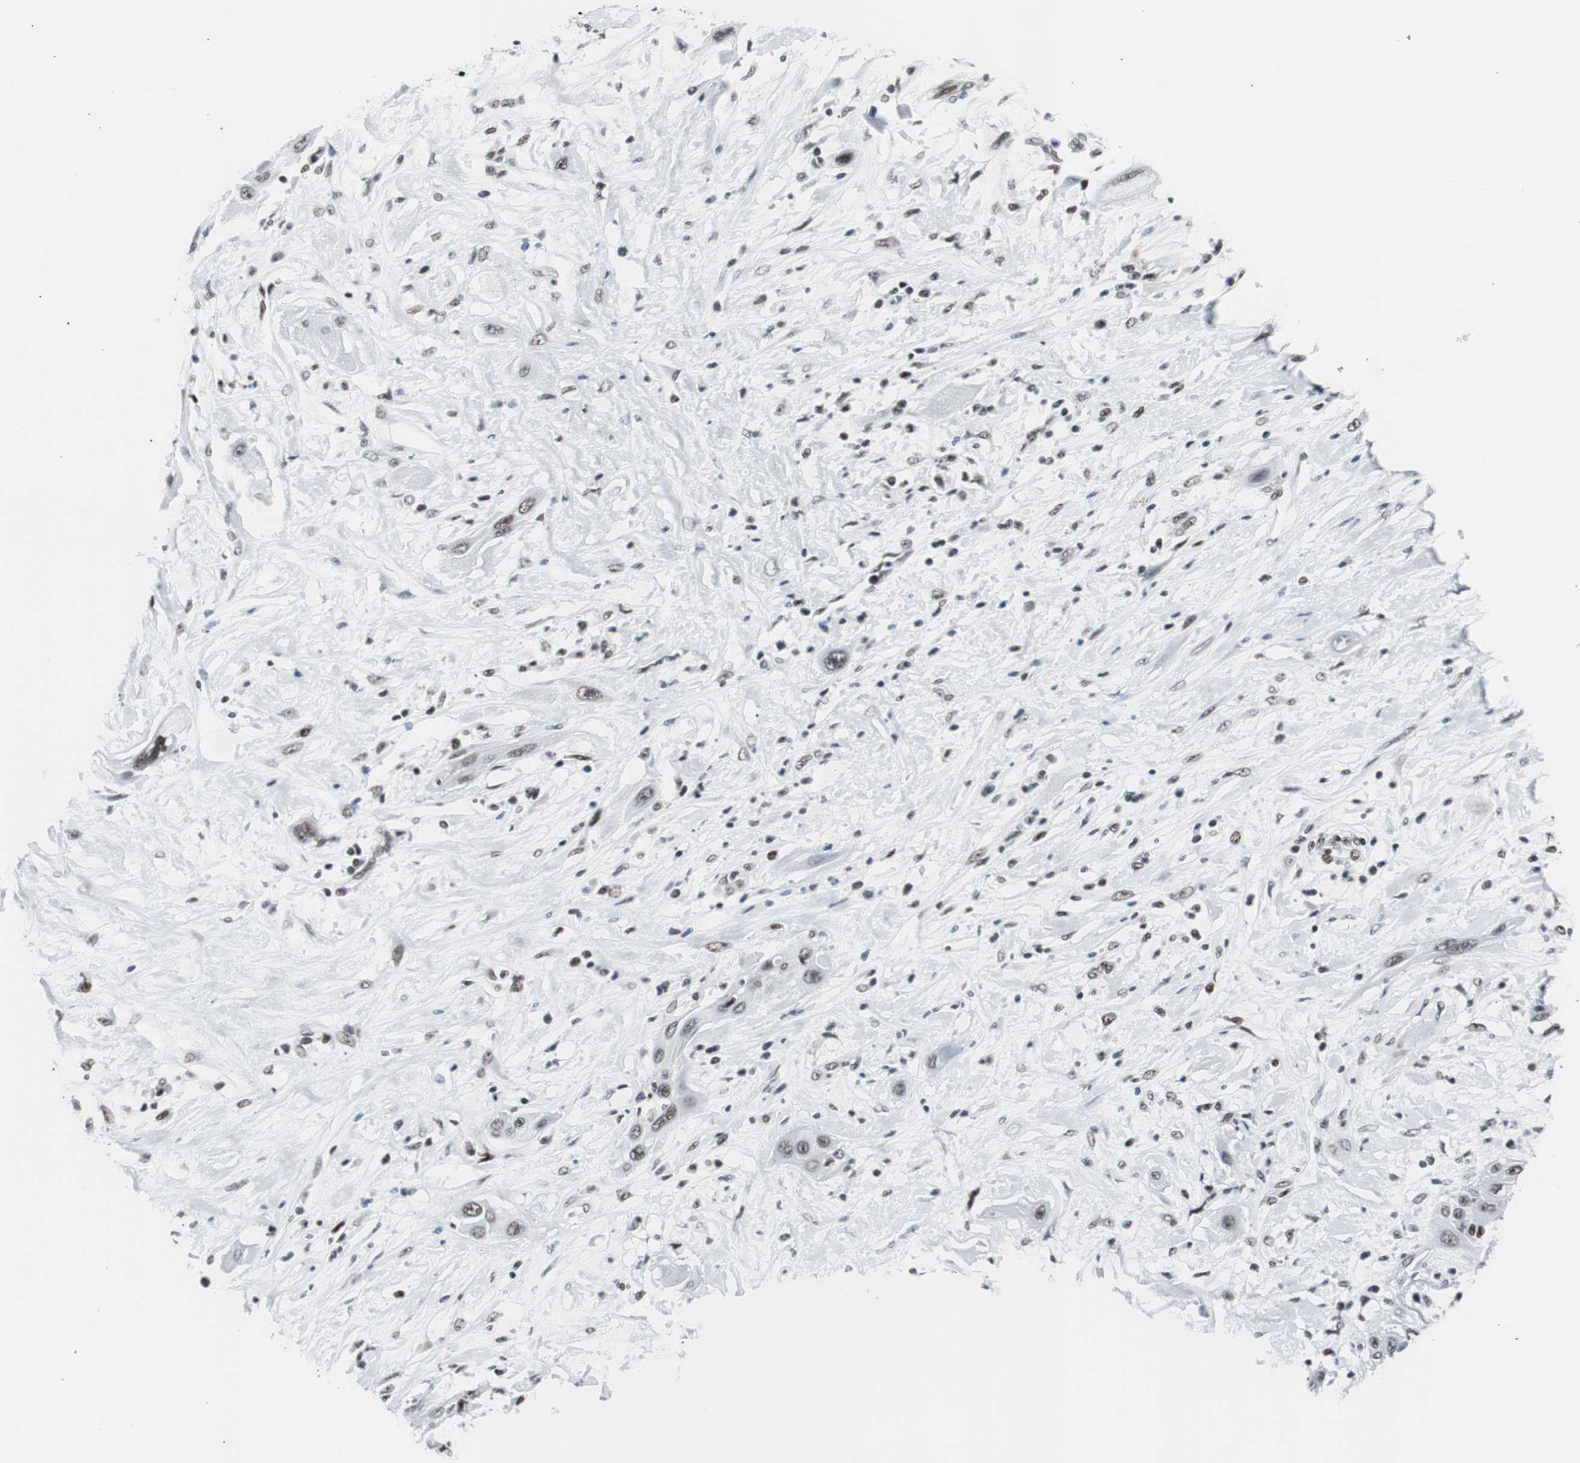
{"staining": {"intensity": "moderate", "quantity": ">75%", "location": "nuclear"}, "tissue": "lung cancer", "cell_type": "Tumor cells", "image_type": "cancer", "snomed": [{"axis": "morphology", "description": "Squamous cell carcinoma, NOS"}, {"axis": "topography", "description": "Lung"}], "caption": "Human lung cancer (squamous cell carcinoma) stained with a brown dye demonstrates moderate nuclear positive staining in about >75% of tumor cells.", "gene": "XRCC1", "patient": {"sex": "female", "age": 47}}